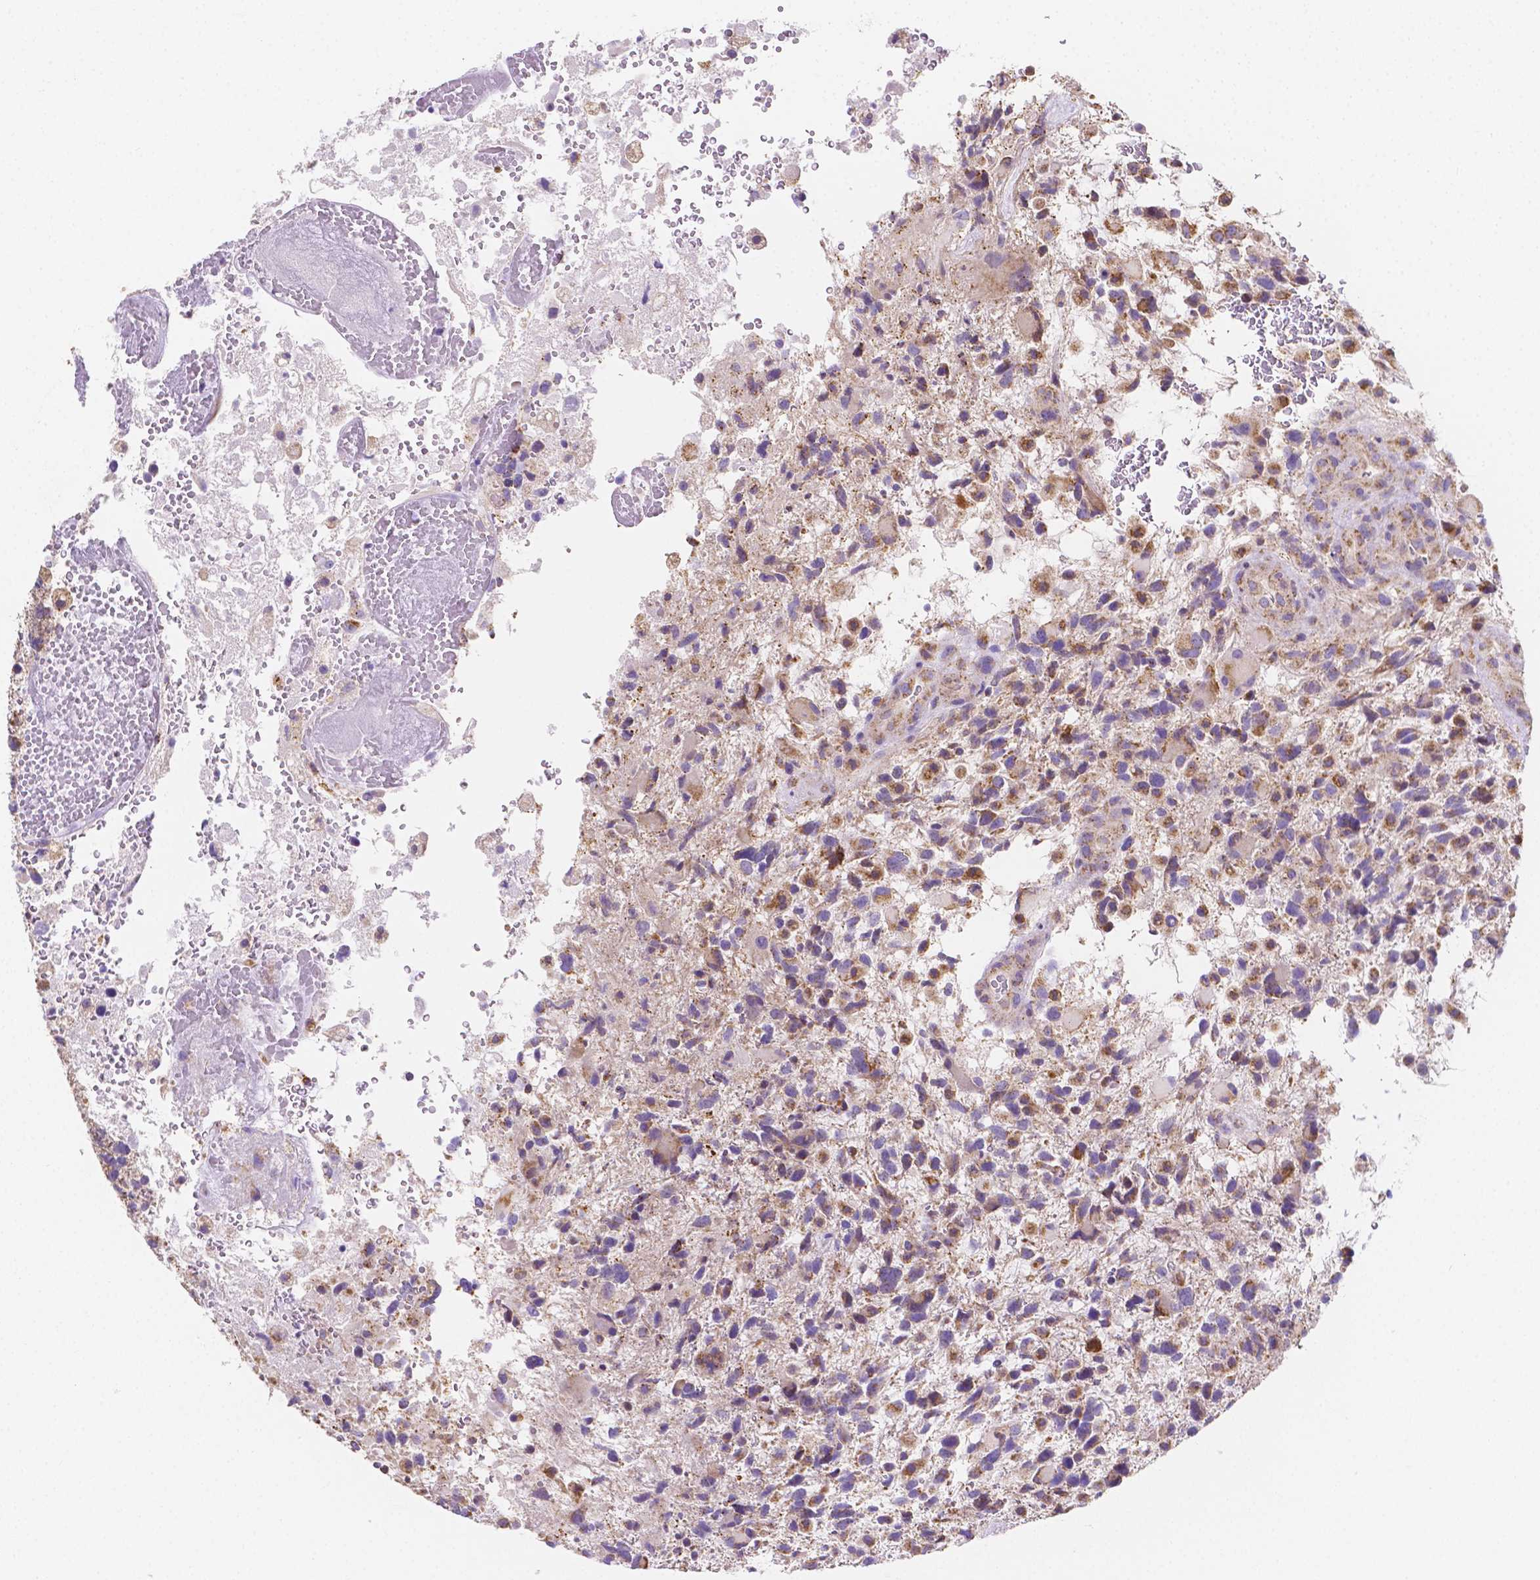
{"staining": {"intensity": "moderate", "quantity": "25%-75%", "location": "cytoplasmic/membranous"}, "tissue": "glioma", "cell_type": "Tumor cells", "image_type": "cancer", "snomed": [{"axis": "morphology", "description": "Glioma, malignant, High grade"}, {"axis": "topography", "description": "Brain"}], "caption": "Human glioma stained with a protein marker displays moderate staining in tumor cells.", "gene": "SGTB", "patient": {"sex": "female", "age": 71}}